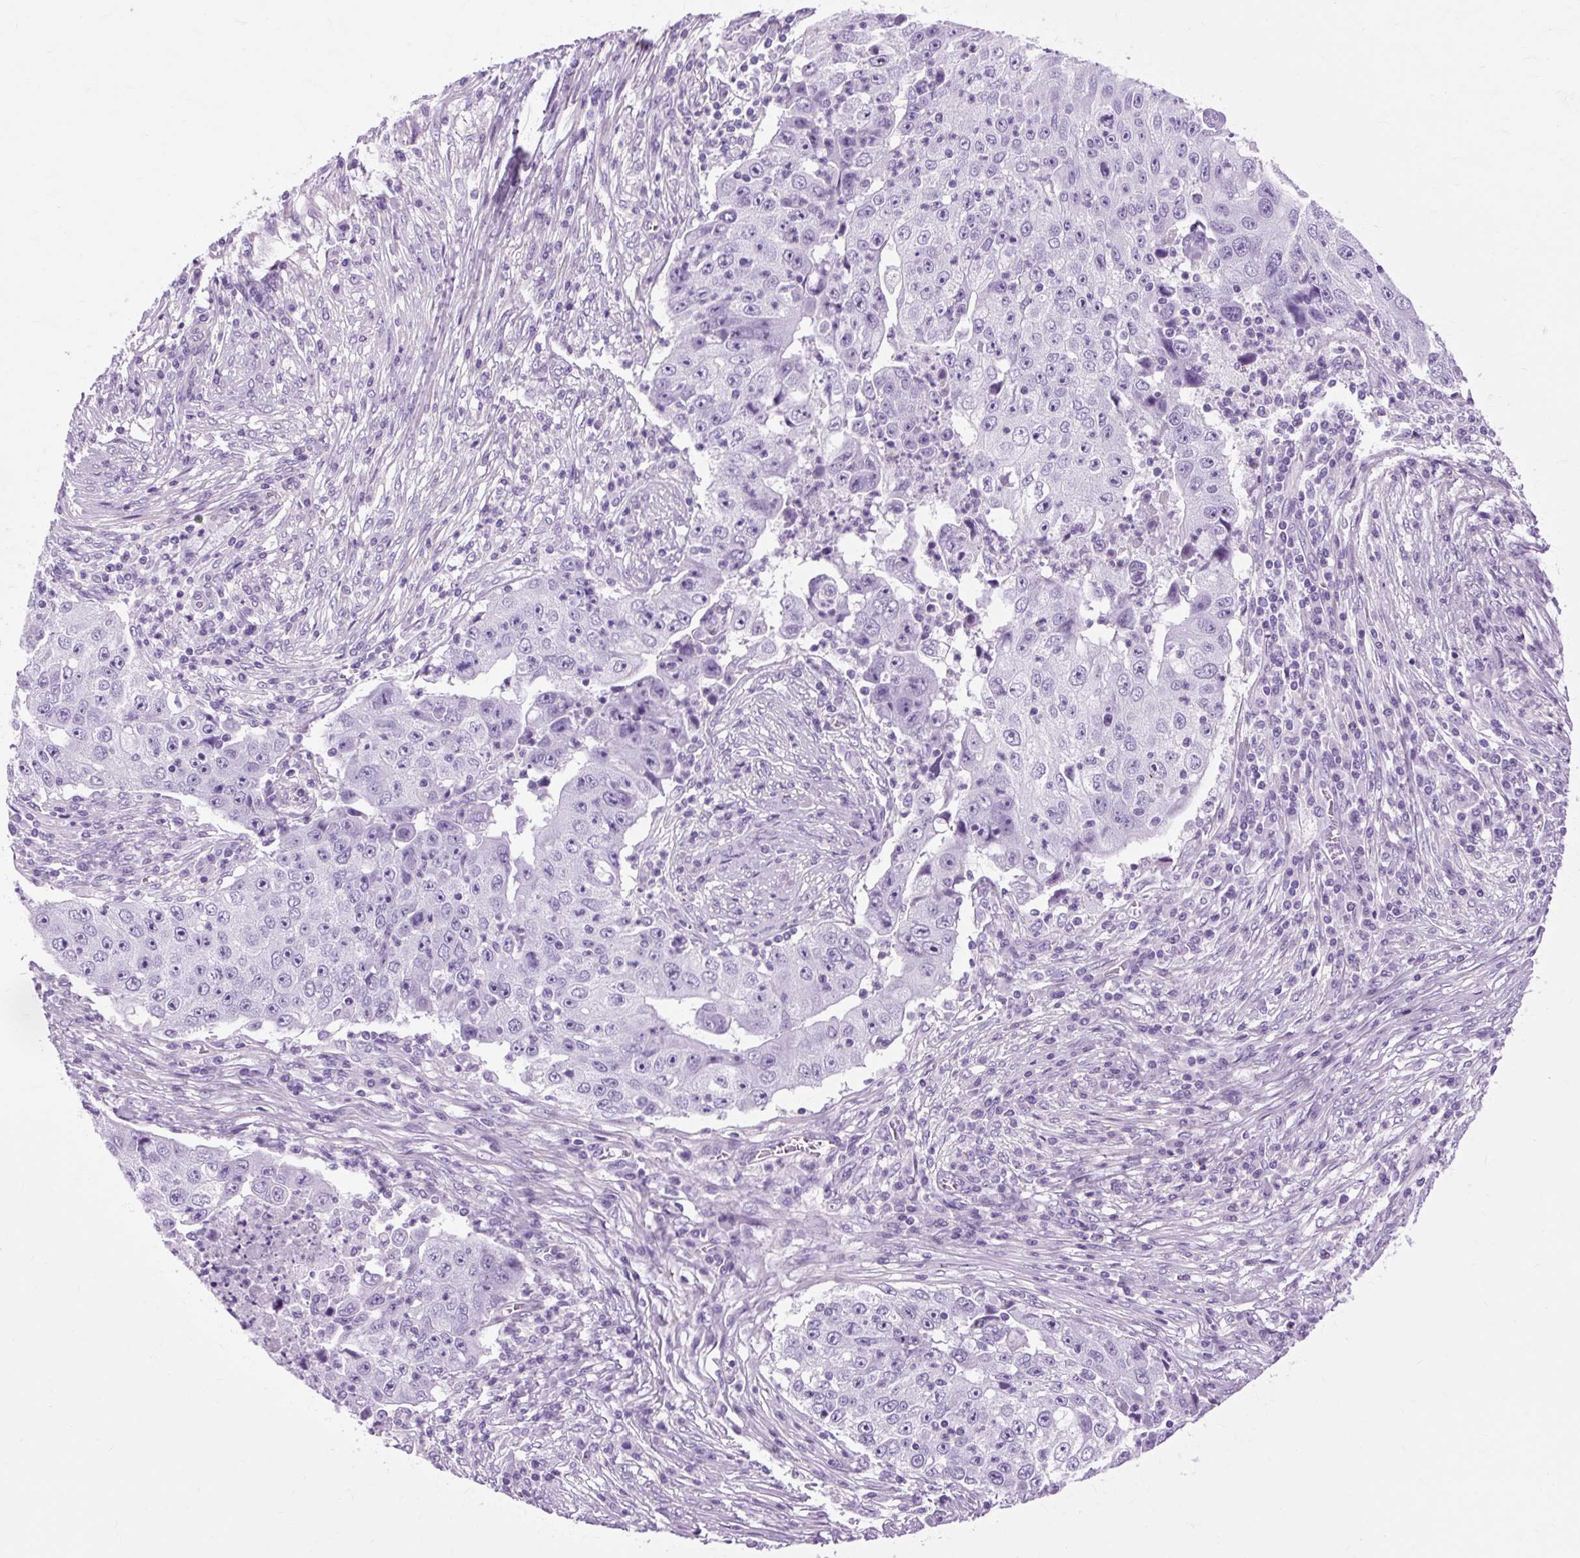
{"staining": {"intensity": "negative", "quantity": "none", "location": "none"}, "tissue": "lung cancer", "cell_type": "Tumor cells", "image_type": "cancer", "snomed": [{"axis": "morphology", "description": "Squamous cell carcinoma, NOS"}, {"axis": "topography", "description": "Lung"}], "caption": "Immunohistochemical staining of squamous cell carcinoma (lung) reveals no significant expression in tumor cells.", "gene": "OOEP", "patient": {"sex": "male", "age": 64}}